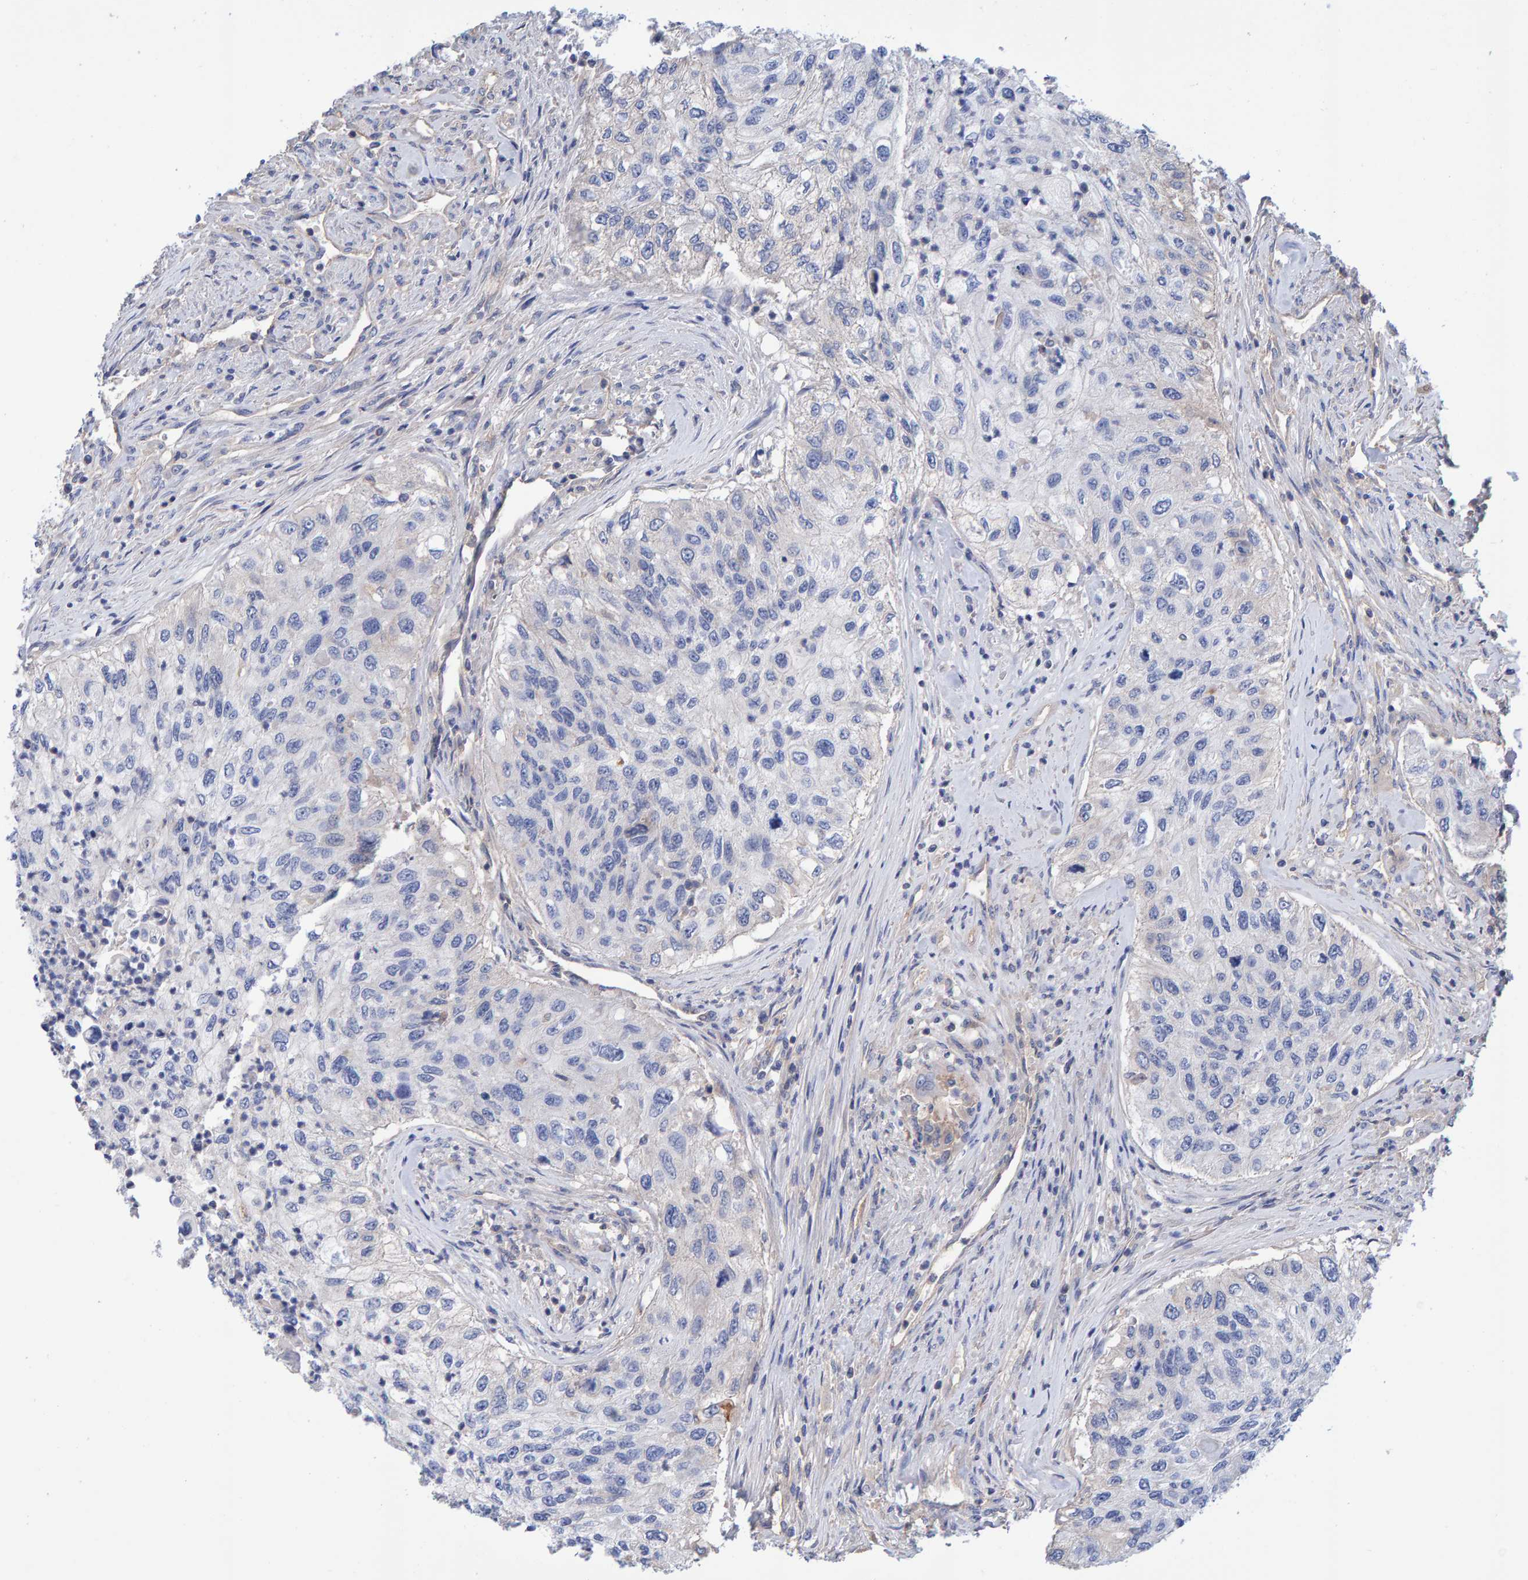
{"staining": {"intensity": "negative", "quantity": "none", "location": "none"}, "tissue": "urothelial cancer", "cell_type": "Tumor cells", "image_type": "cancer", "snomed": [{"axis": "morphology", "description": "Urothelial carcinoma, High grade"}, {"axis": "topography", "description": "Urinary bladder"}], "caption": "High power microscopy image of an immunohistochemistry (IHC) photomicrograph of urothelial cancer, revealing no significant expression in tumor cells. (DAB IHC visualized using brightfield microscopy, high magnification).", "gene": "EFR3A", "patient": {"sex": "female", "age": 60}}